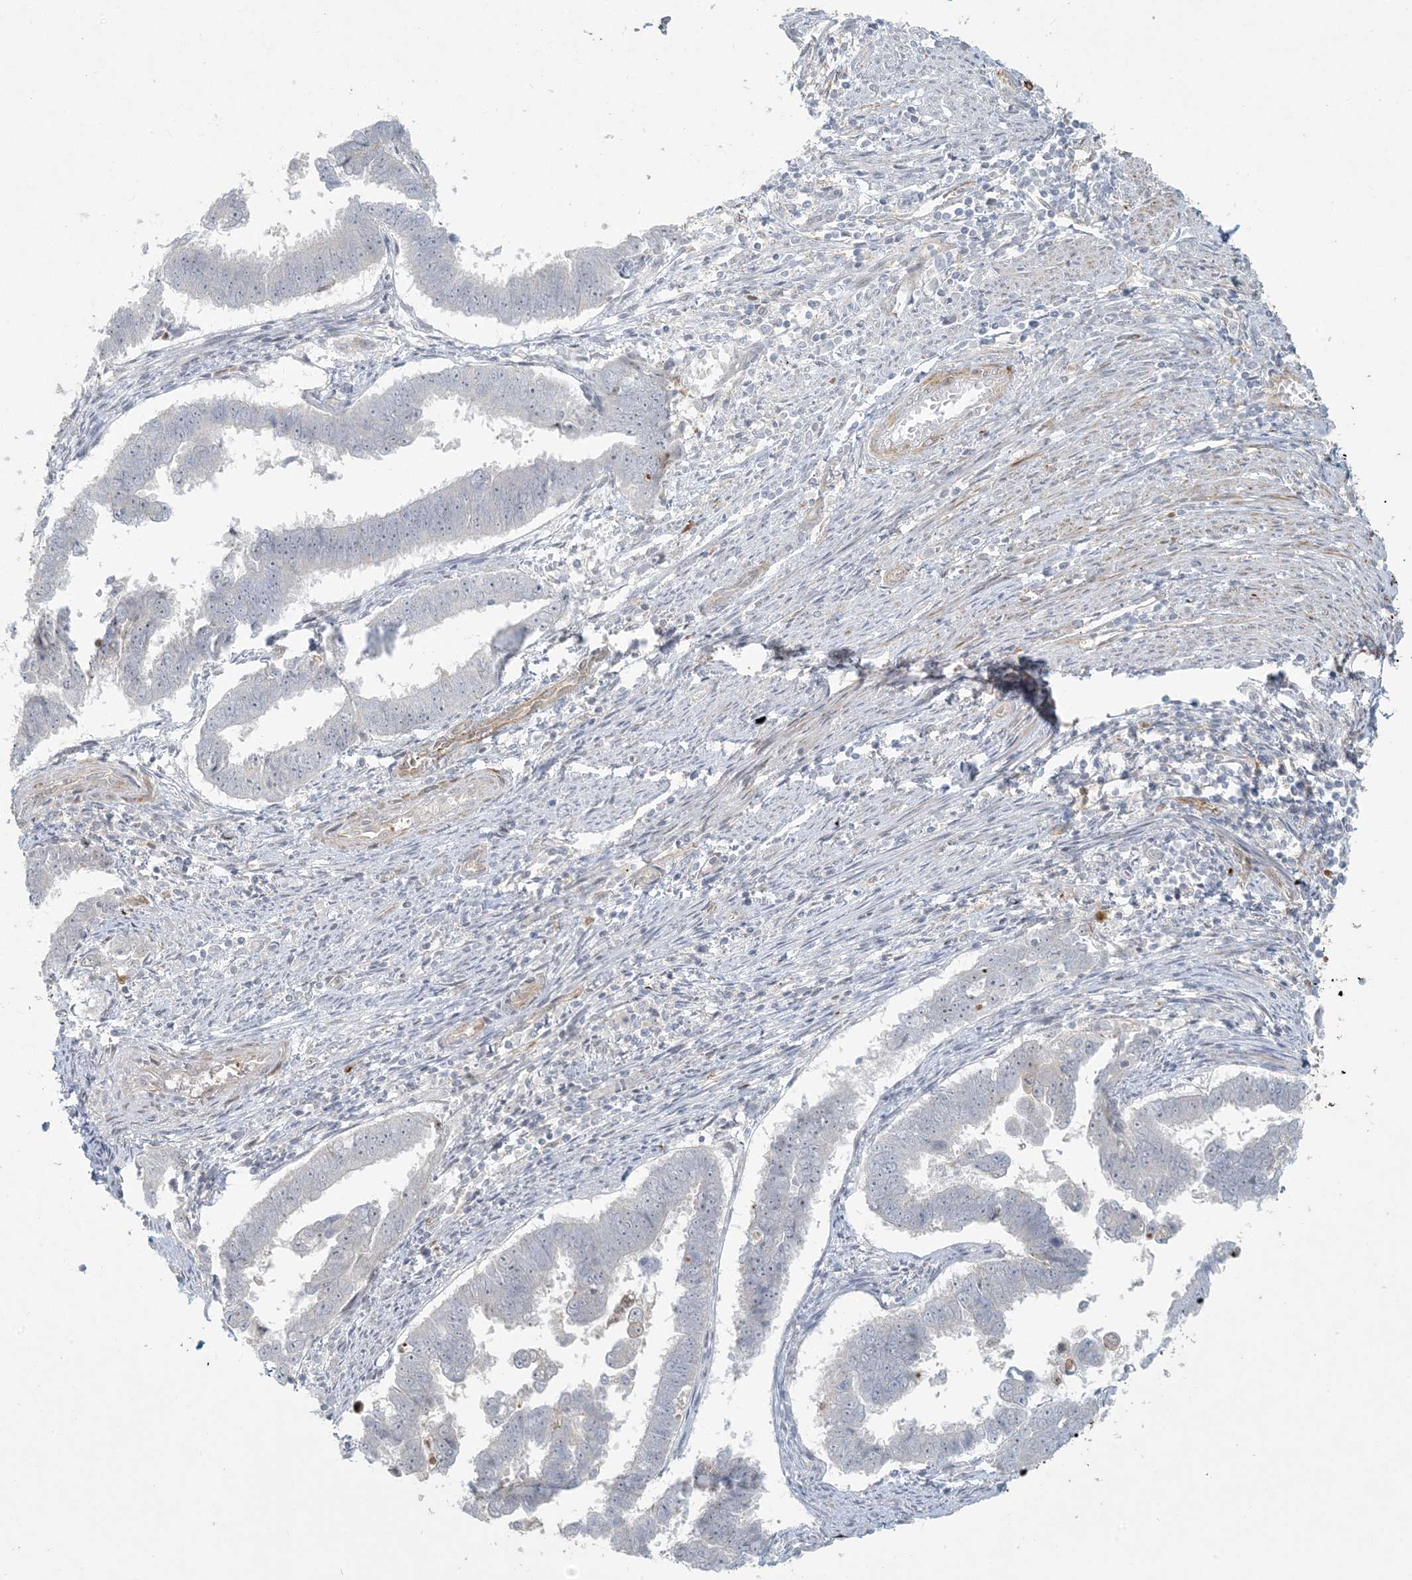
{"staining": {"intensity": "negative", "quantity": "none", "location": "none"}, "tissue": "endometrial cancer", "cell_type": "Tumor cells", "image_type": "cancer", "snomed": [{"axis": "morphology", "description": "Adenocarcinoma, NOS"}, {"axis": "topography", "description": "Endometrium"}], "caption": "Histopathology image shows no significant protein expression in tumor cells of adenocarcinoma (endometrial).", "gene": "BCORL1", "patient": {"sex": "female", "age": 75}}